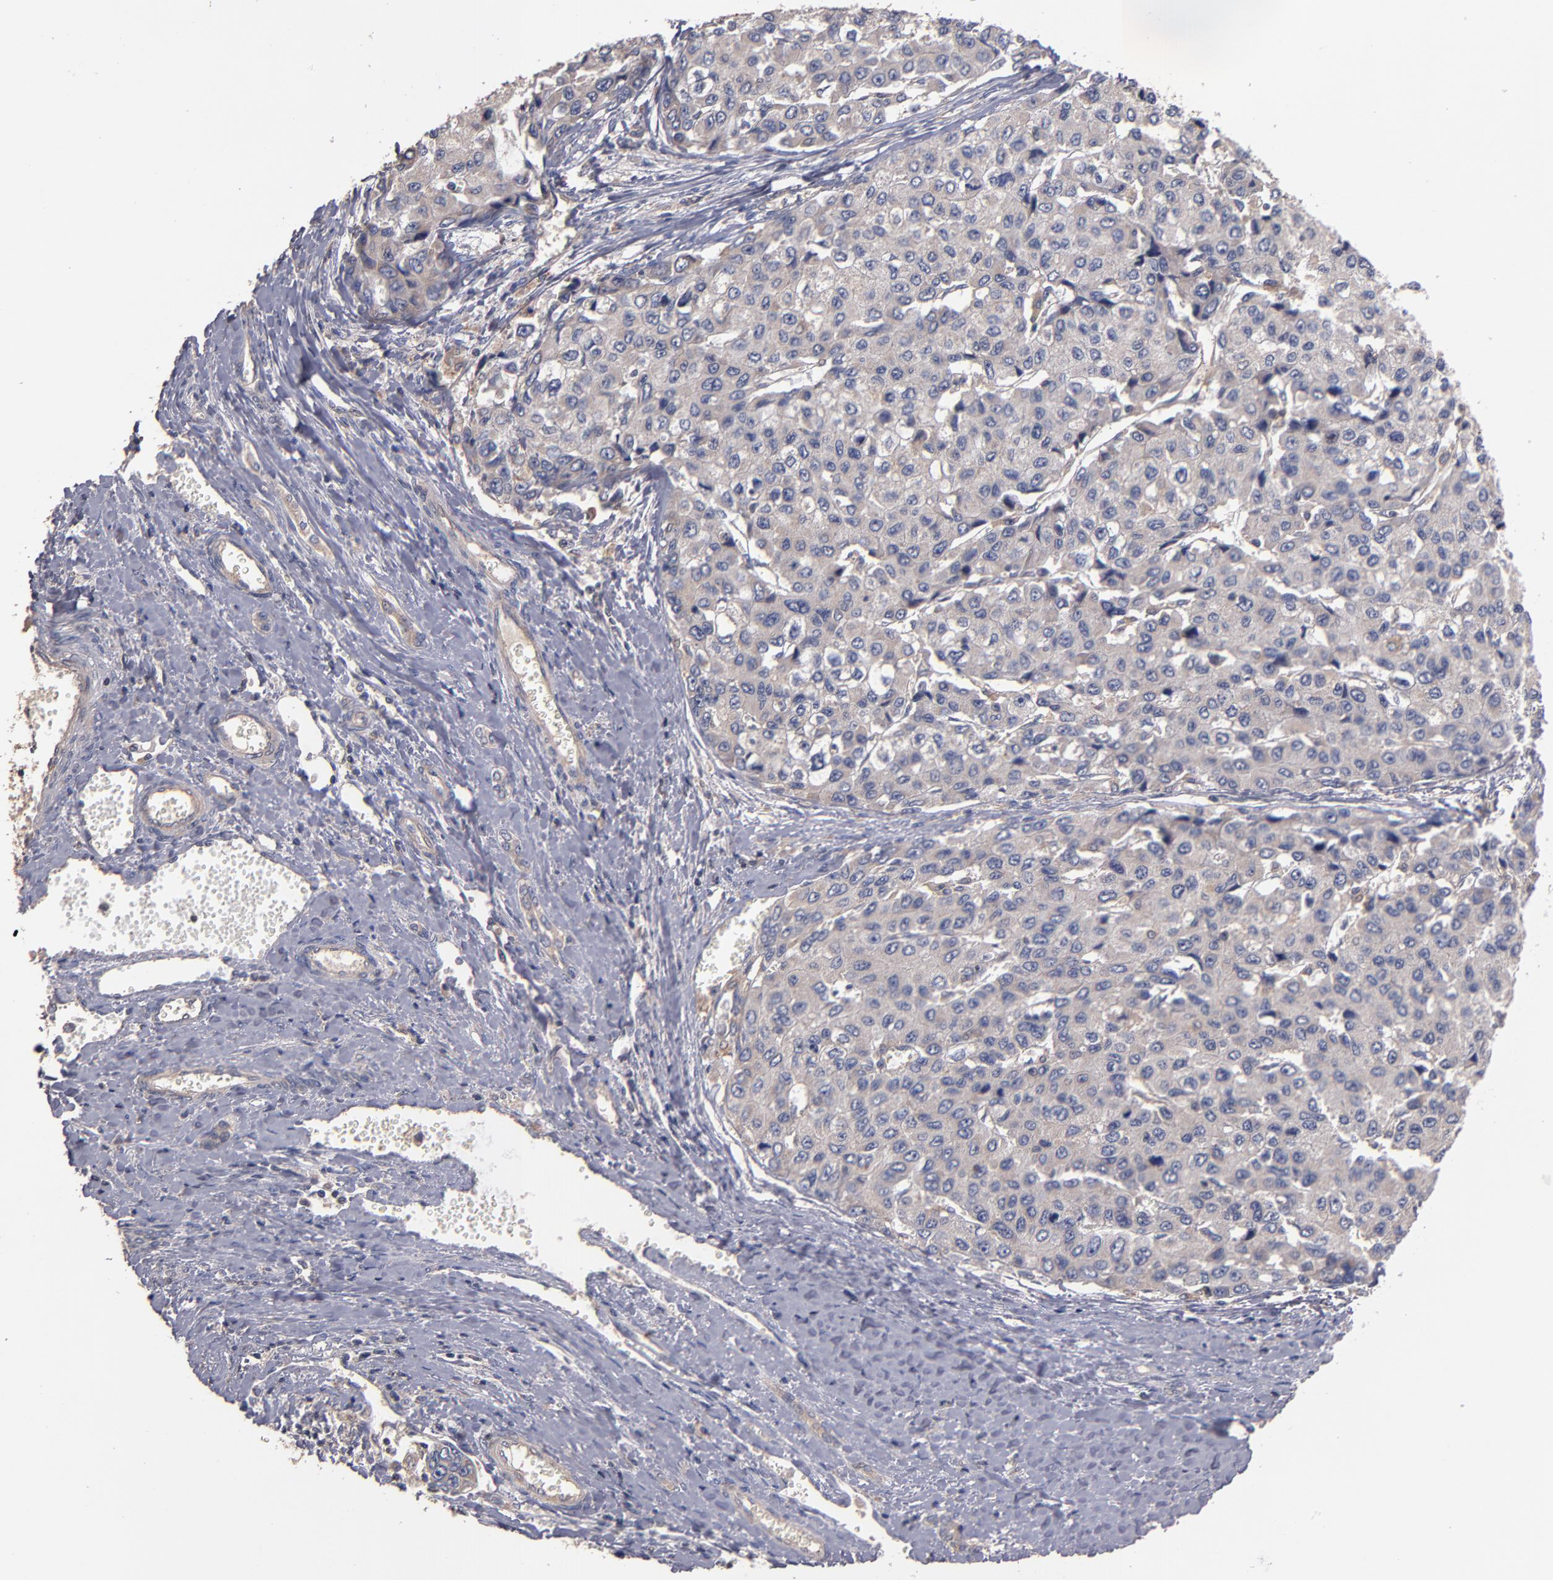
{"staining": {"intensity": "weak", "quantity": "25%-75%", "location": "cytoplasmic/membranous"}, "tissue": "liver cancer", "cell_type": "Tumor cells", "image_type": "cancer", "snomed": [{"axis": "morphology", "description": "Carcinoma, Hepatocellular, NOS"}, {"axis": "topography", "description": "Liver"}], "caption": "Brown immunohistochemical staining in human hepatocellular carcinoma (liver) shows weak cytoplasmic/membranous expression in about 25%-75% of tumor cells.", "gene": "DACT1", "patient": {"sex": "female", "age": 66}}